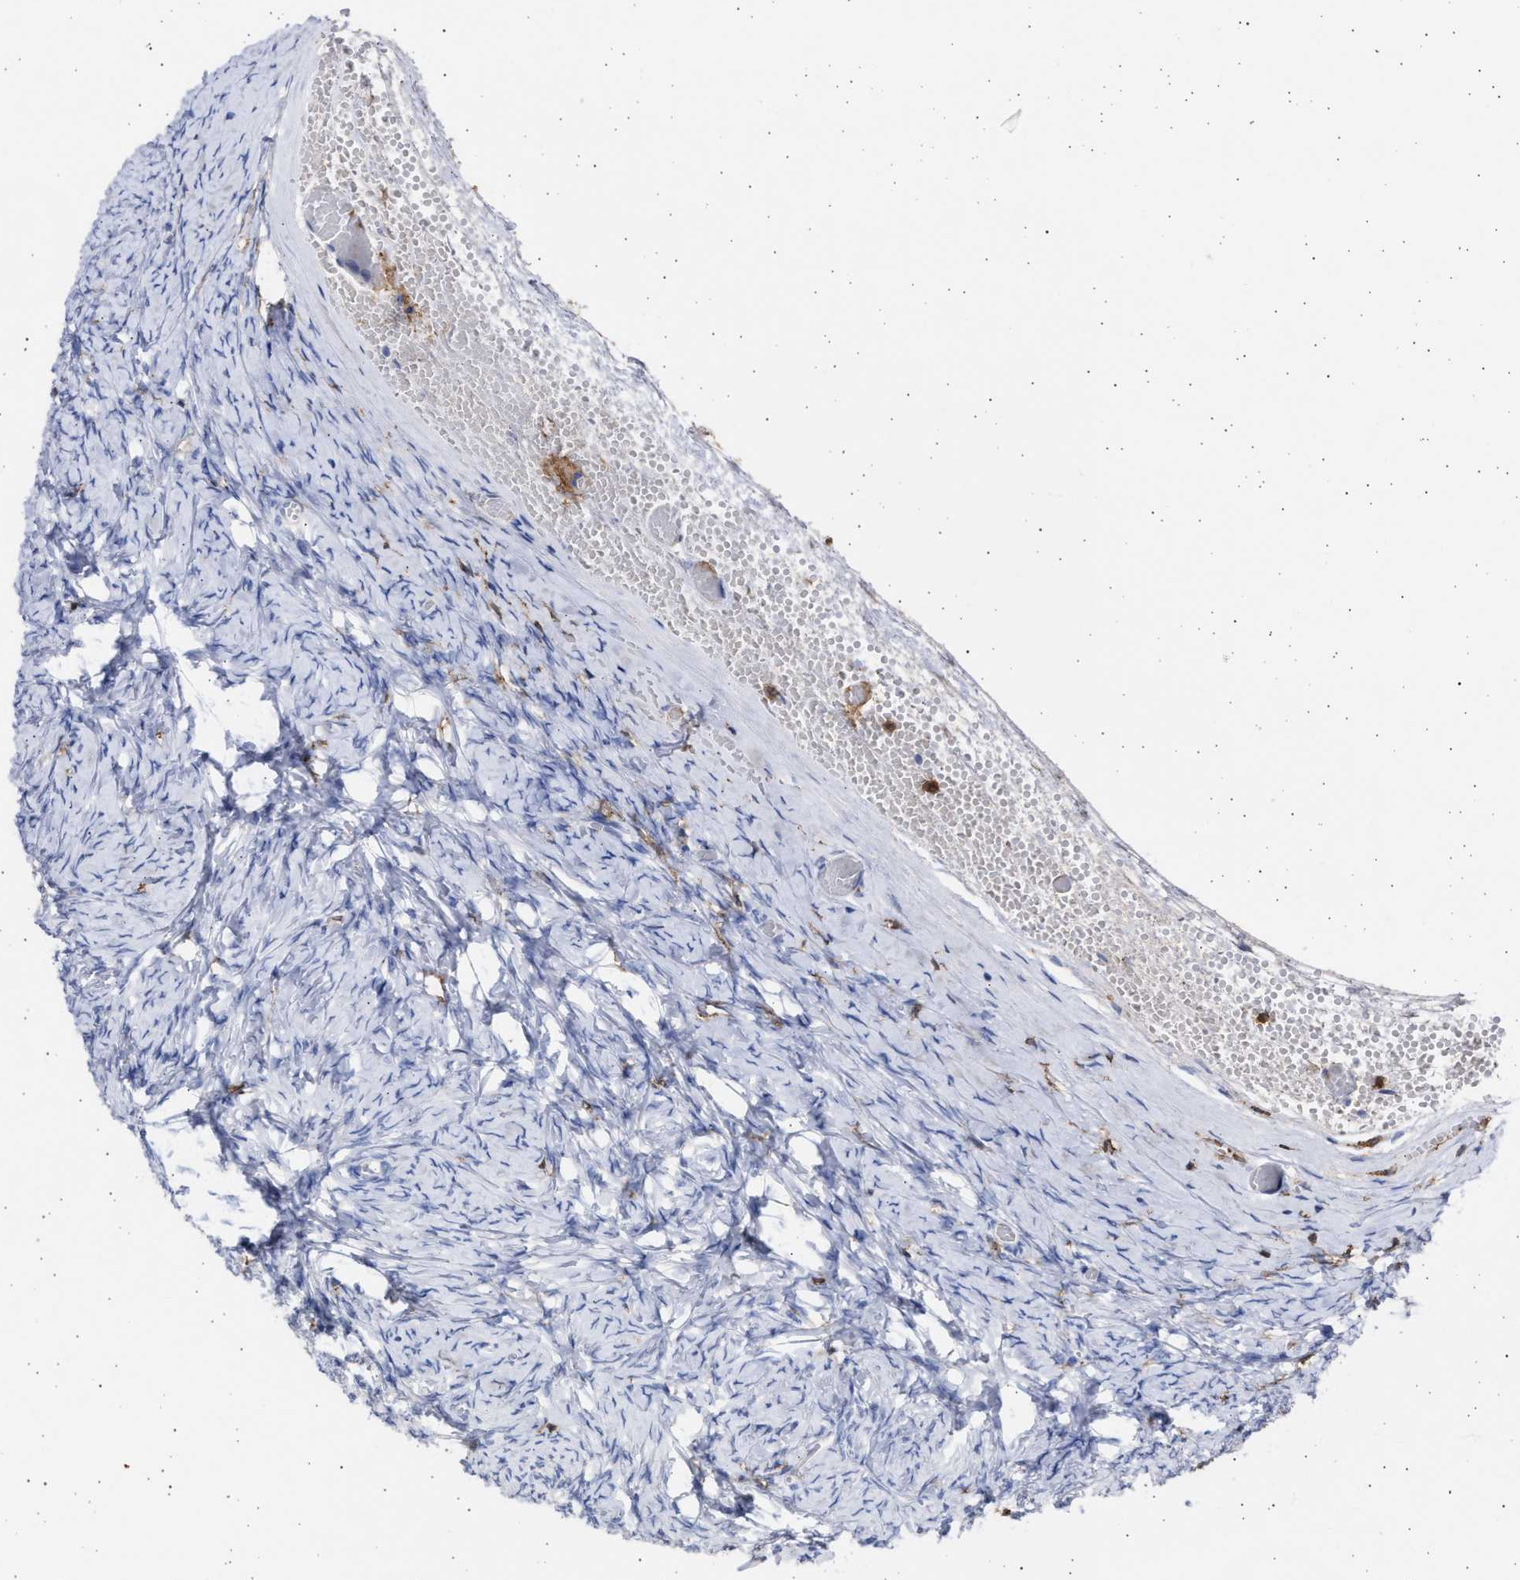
{"staining": {"intensity": "negative", "quantity": "none", "location": "none"}, "tissue": "ovary", "cell_type": "Ovarian stroma cells", "image_type": "normal", "snomed": [{"axis": "morphology", "description": "Normal tissue, NOS"}, {"axis": "topography", "description": "Ovary"}], "caption": "IHC histopathology image of benign human ovary stained for a protein (brown), which displays no positivity in ovarian stroma cells.", "gene": "FCER1A", "patient": {"sex": "female", "age": 27}}